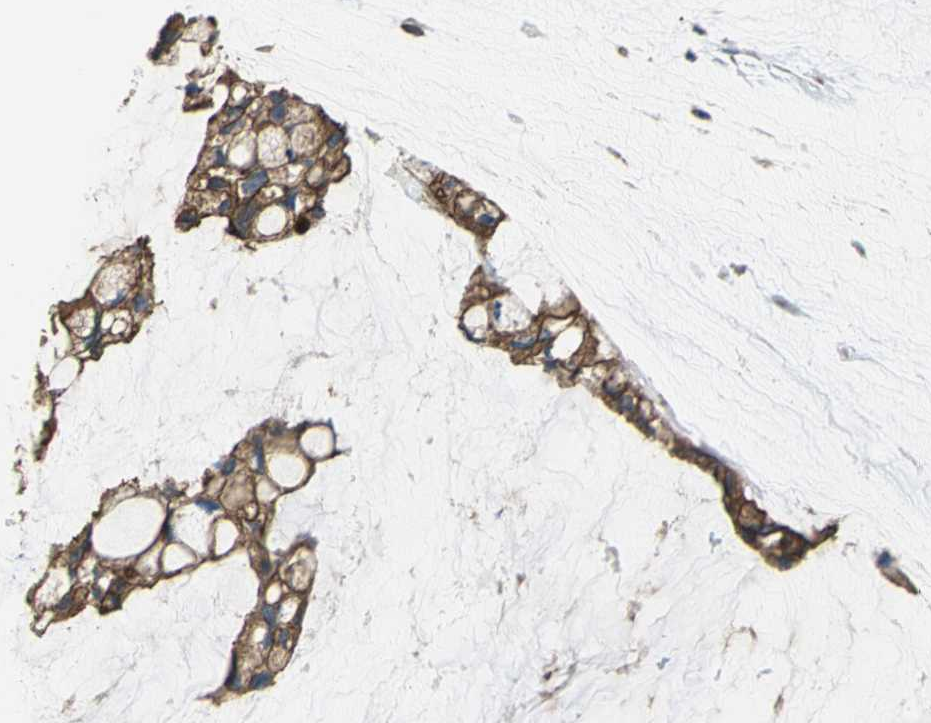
{"staining": {"intensity": "strong", "quantity": ">75%", "location": "cytoplasmic/membranous"}, "tissue": "ovarian cancer", "cell_type": "Tumor cells", "image_type": "cancer", "snomed": [{"axis": "morphology", "description": "Cystadenocarcinoma, mucinous, NOS"}, {"axis": "topography", "description": "Ovary"}], "caption": "An immunohistochemistry (IHC) micrograph of neoplastic tissue is shown. Protein staining in brown highlights strong cytoplasmic/membranous positivity in mucinous cystadenocarcinoma (ovarian) within tumor cells.", "gene": "FLNB", "patient": {"sex": "female", "age": 39}}